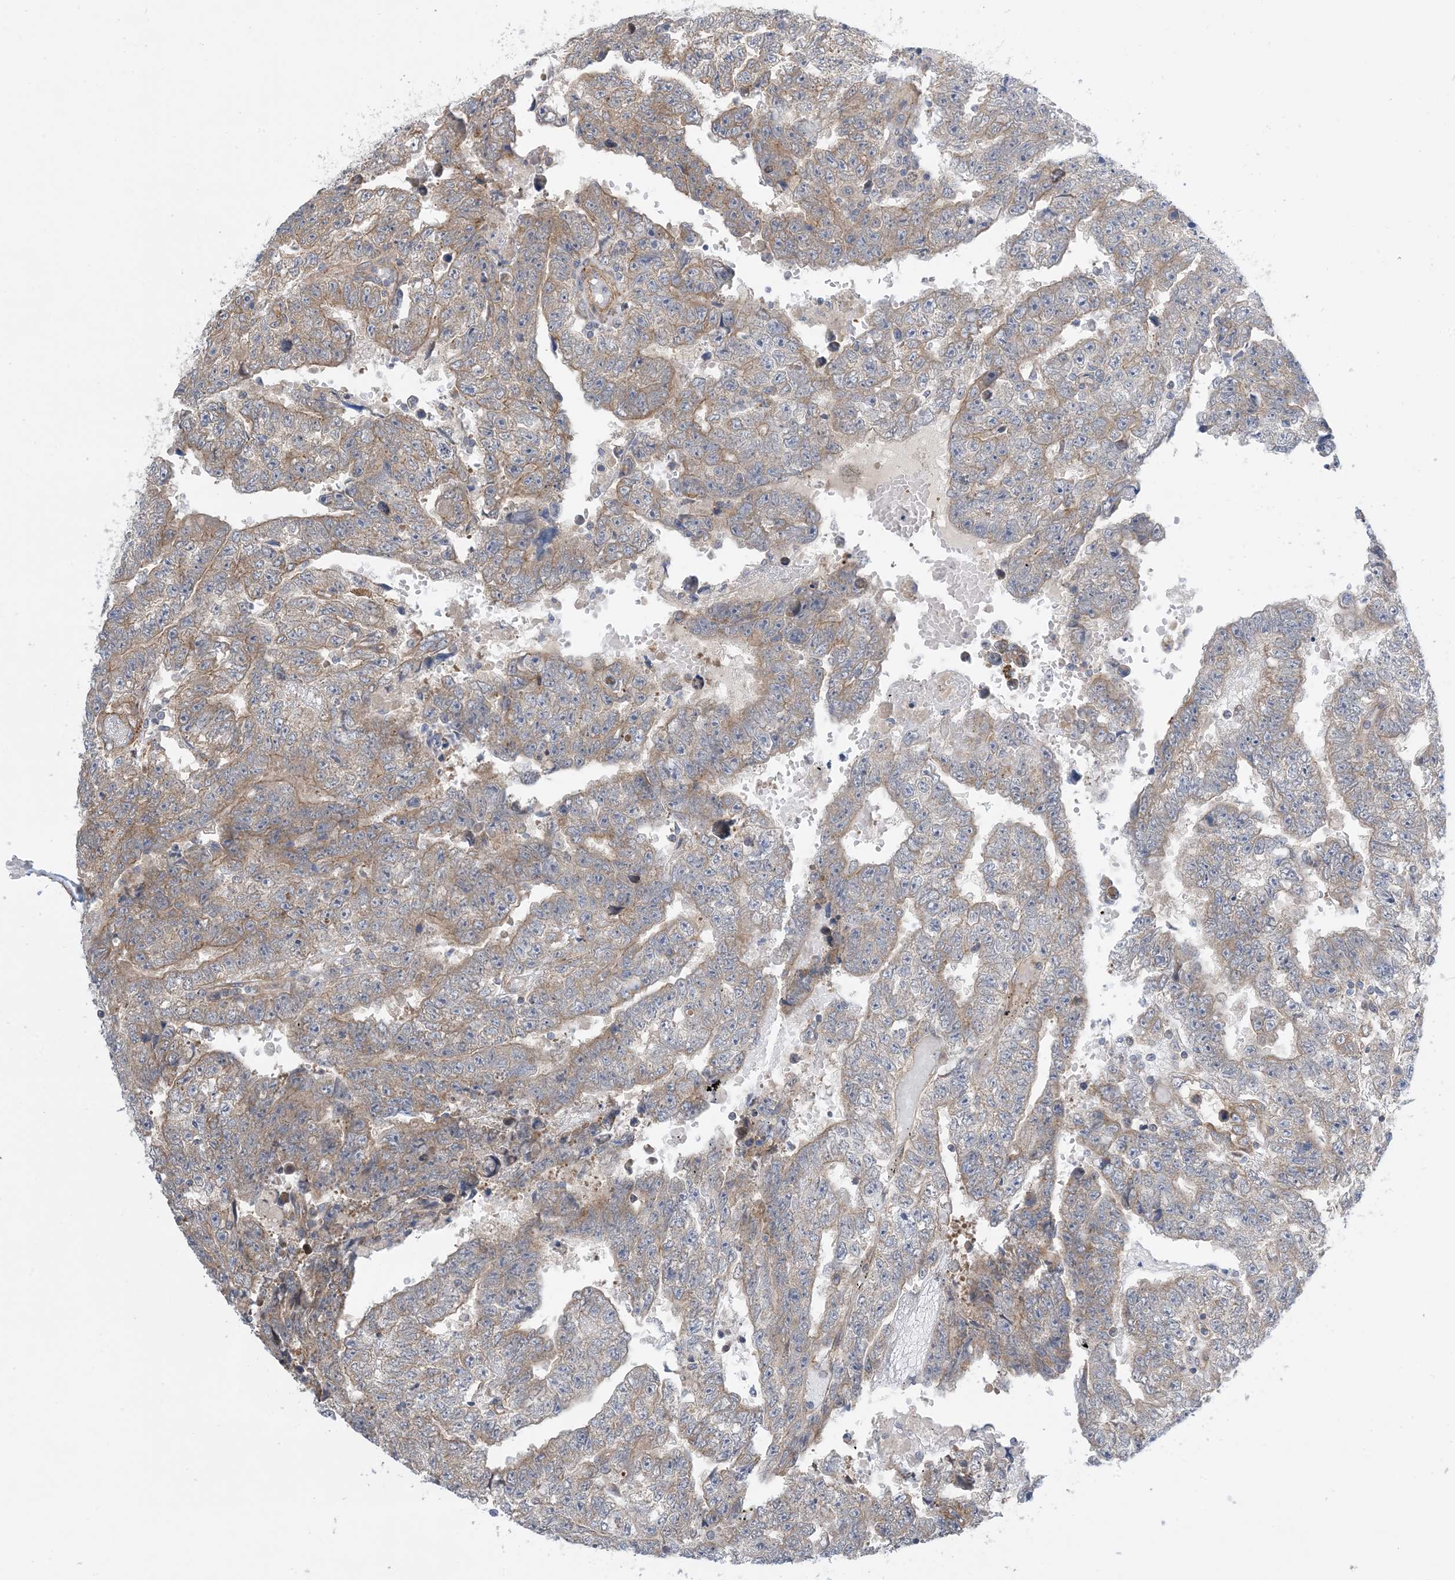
{"staining": {"intensity": "moderate", "quantity": "25%-75%", "location": "cytoplasmic/membranous"}, "tissue": "testis cancer", "cell_type": "Tumor cells", "image_type": "cancer", "snomed": [{"axis": "morphology", "description": "Carcinoma, Embryonal, NOS"}, {"axis": "topography", "description": "Testis"}], "caption": "Moderate cytoplasmic/membranous staining is seen in approximately 25%-75% of tumor cells in testis cancer.", "gene": "EHBP1", "patient": {"sex": "male", "age": 25}}